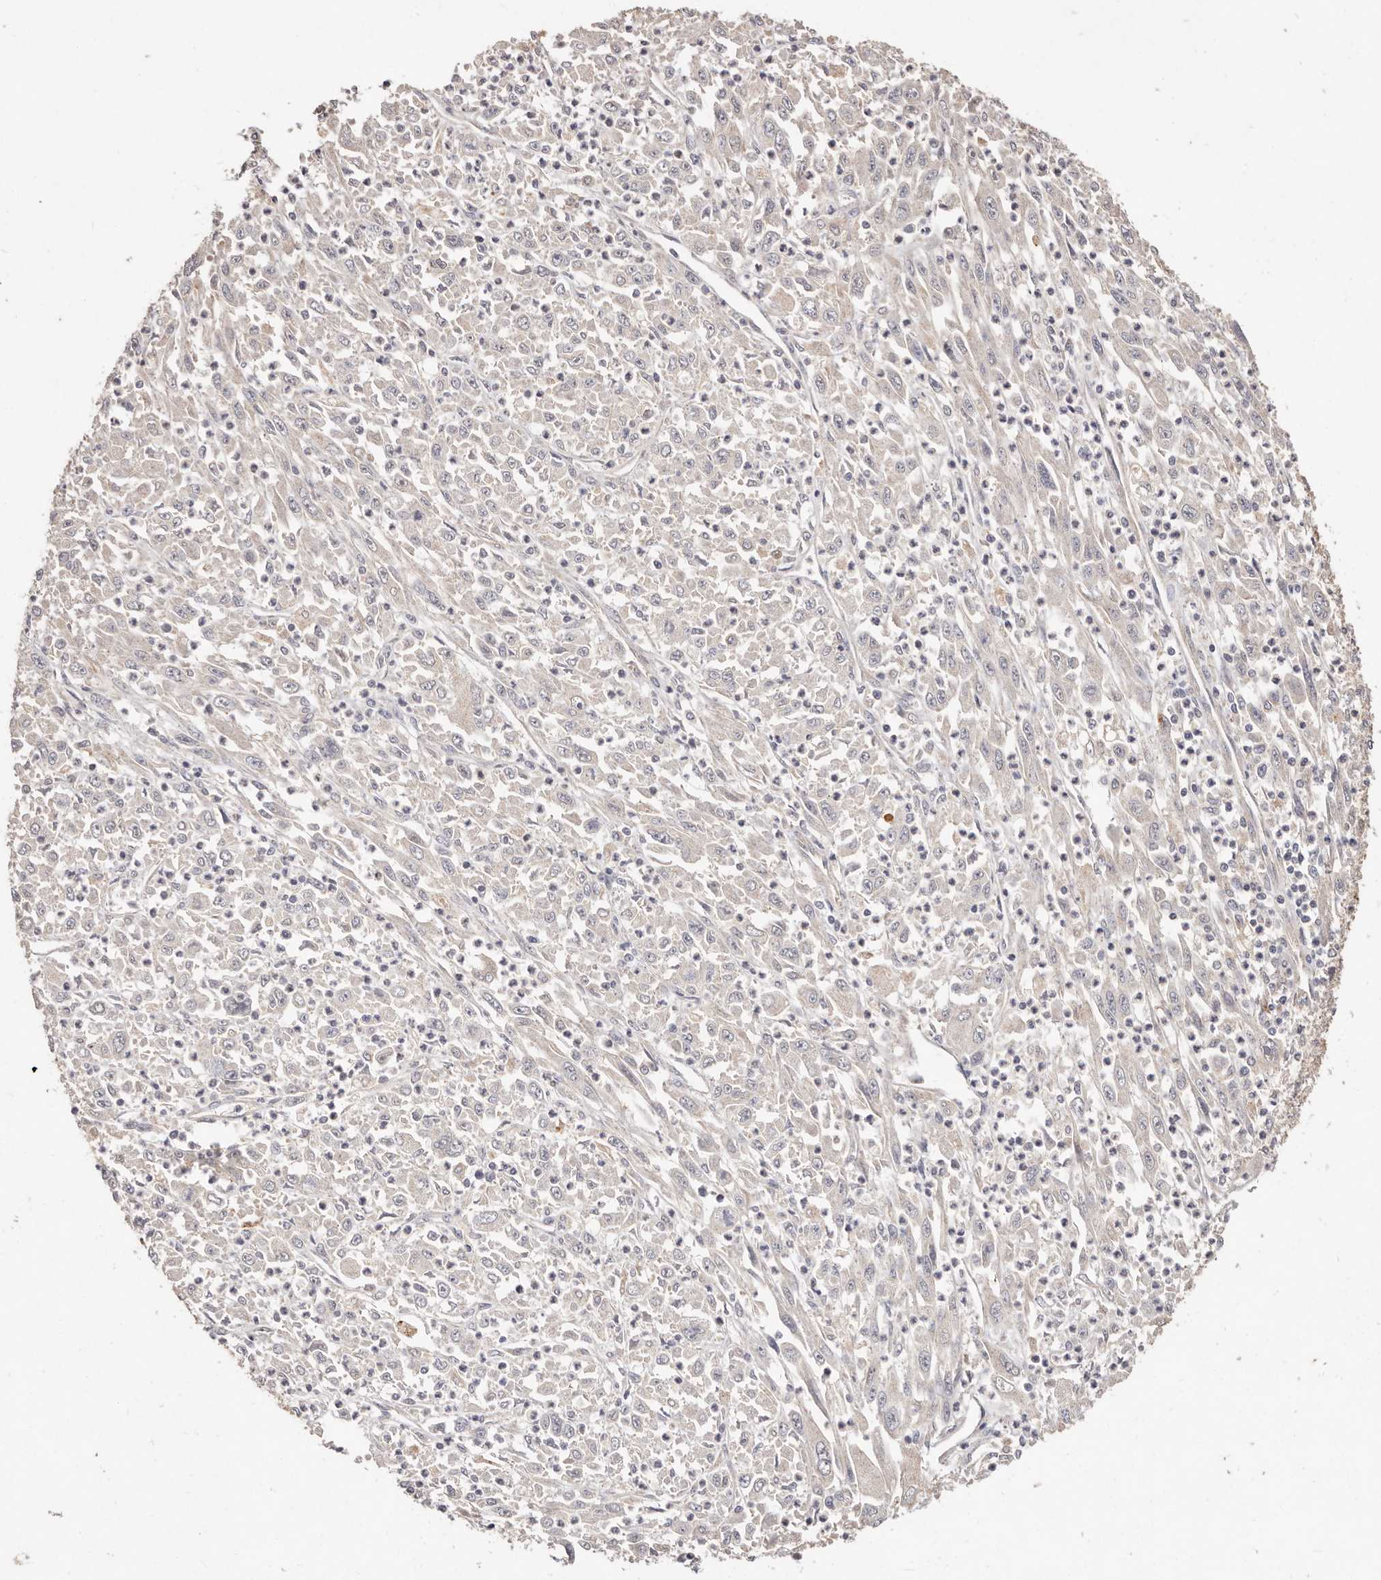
{"staining": {"intensity": "negative", "quantity": "none", "location": "none"}, "tissue": "melanoma", "cell_type": "Tumor cells", "image_type": "cancer", "snomed": [{"axis": "morphology", "description": "Malignant melanoma, Metastatic site"}, {"axis": "topography", "description": "Skin"}], "caption": "Immunohistochemistry of human melanoma reveals no expression in tumor cells.", "gene": "THBS3", "patient": {"sex": "female", "age": 56}}